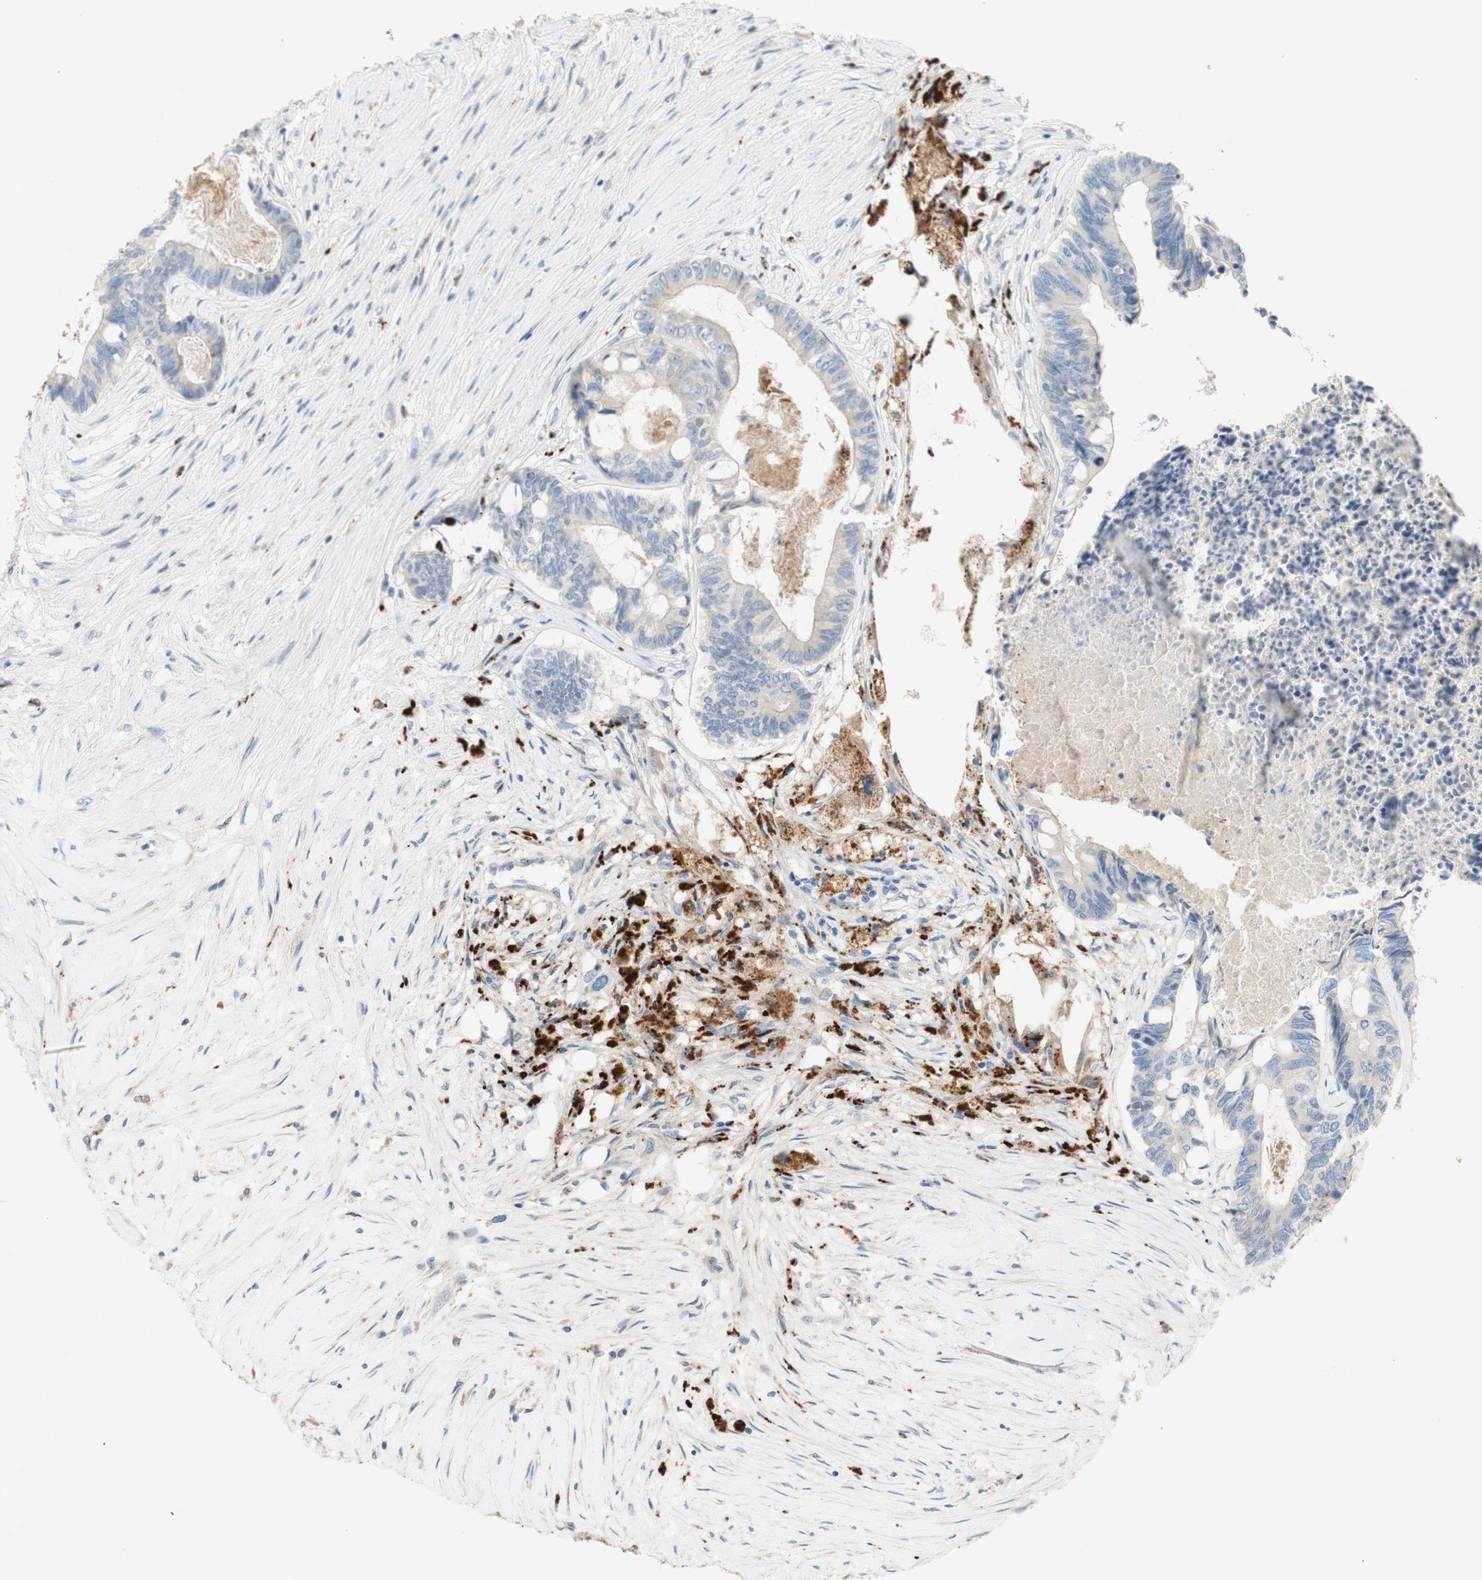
{"staining": {"intensity": "negative", "quantity": "none", "location": "none"}, "tissue": "colorectal cancer", "cell_type": "Tumor cells", "image_type": "cancer", "snomed": [{"axis": "morphology", "description": "Adenocarcinoma, NOS"}, {"axis": "topography", "description": "Rectum"}], "caption": "Immunohistochemistry photomicrograph of human colorectal cancer (adenocarcinoma) stained for a protein (brown), which demonstrates no positivity in tumor cells. Nuclei are stained in blue.", "gene": "PTPN21", "patient": {"sex": "male", "age": 63}}